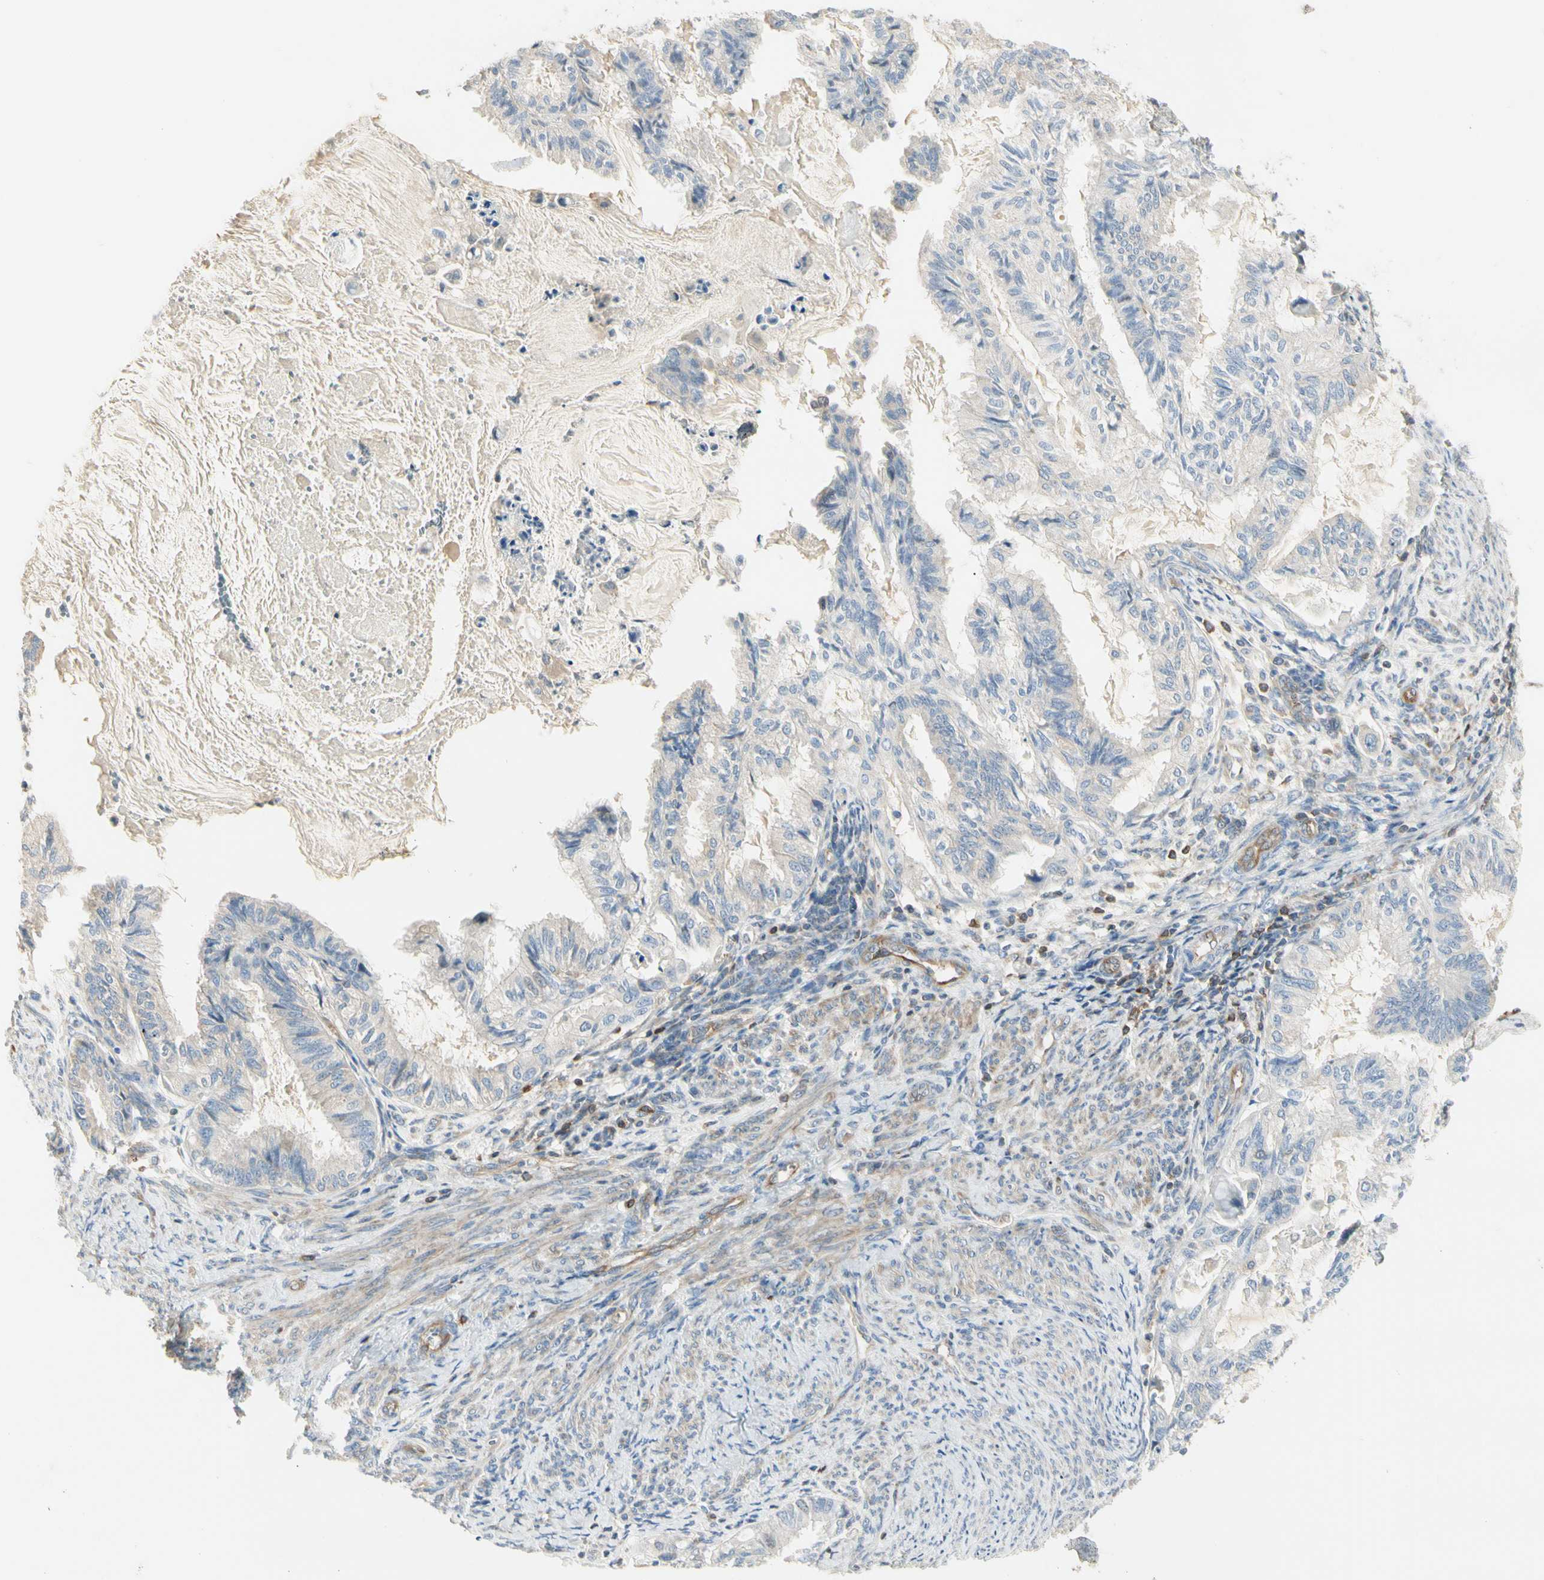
{"staining": {"intensity": "weak", "quantity": "25%-75%", "location": "cytoplasmic/membranous"}, "tissue": "cervical cancer", "cell_type": "Tumor cells", "image_type": "cancer", "snomed": [{"axis": "morphology", "description": "Normal tissue, NOS"}, {"axis": "morphology", "description": "Adenocarcinoma, NOS"}, {"axis": "topography", "description": "Cervix"}, {"axis": "topography", "description": "Endometrium"}], "caption": "Cervical cancer (adenocarcinoma) stained for a protein shows weak cytoplasmic/membranous positivity in tumor cells. (Stains: DAB in brown, nuclei in blue, Microscopy: brightfield microscopy at high magnification).", "gene": "NFKB2", "patient": {"sex": "female", "age": 86}}